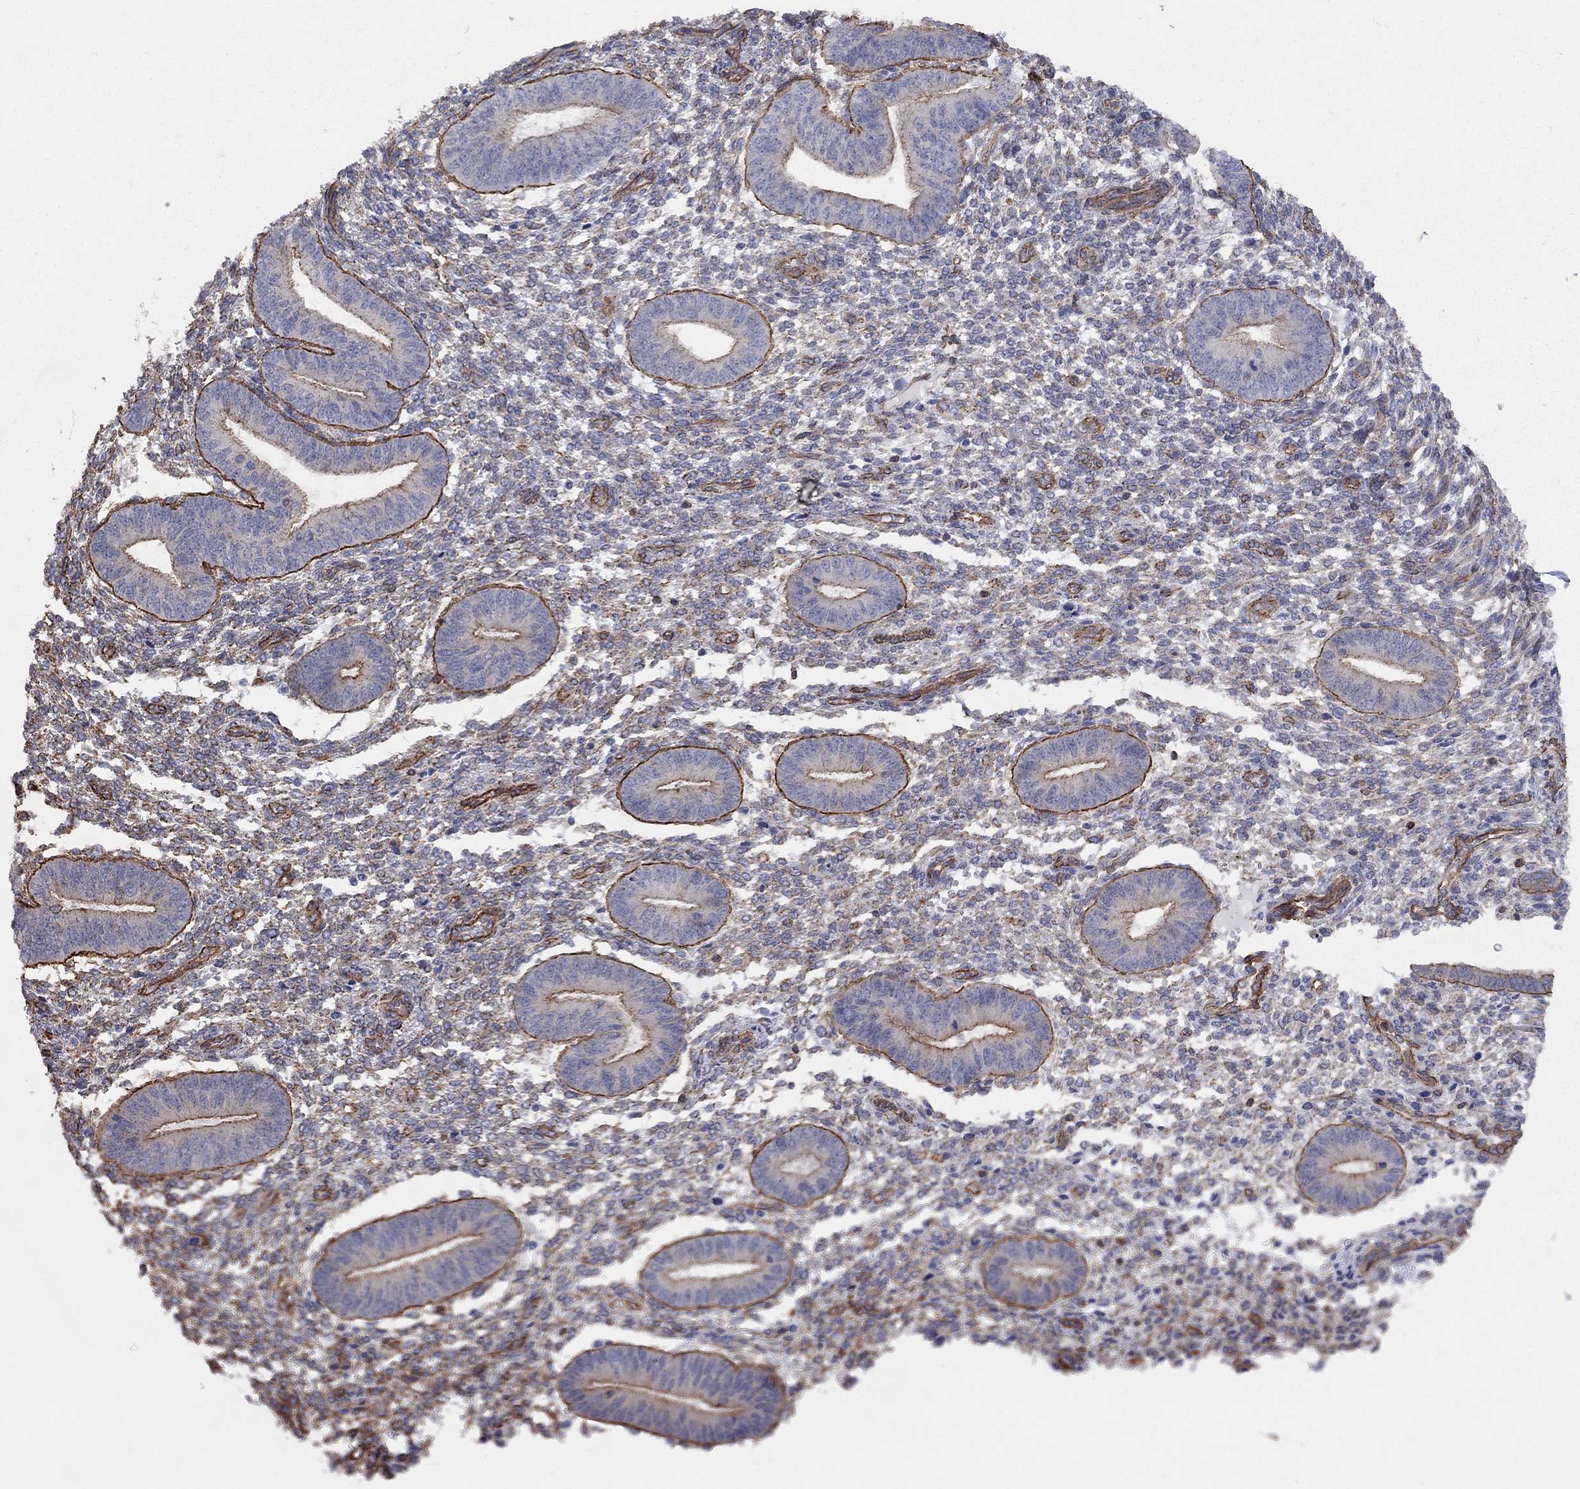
{"staining": {"intensity": "negative", "quantity": "none", "location": "none"}, "tissue": "endometrium", "cell_type": "Cells in endometrial stroma", "image_type": "normal", "snomed": [{"axis": "morphology", "description": "Normal tissue, NOS"}, {"axis": "topography", "description": "Endometrium"}], "caption": "Immunohistochemical staining of unremarkable endometrium reveals no significant expression in cells in endometrial stroma. Brightfield microscopy of IHC stained with DAB (brown) and hematoxylin (blue), captured at high magnification.", "gene": "BICDL2", "patient": {"sex": "female", "age": 47}}